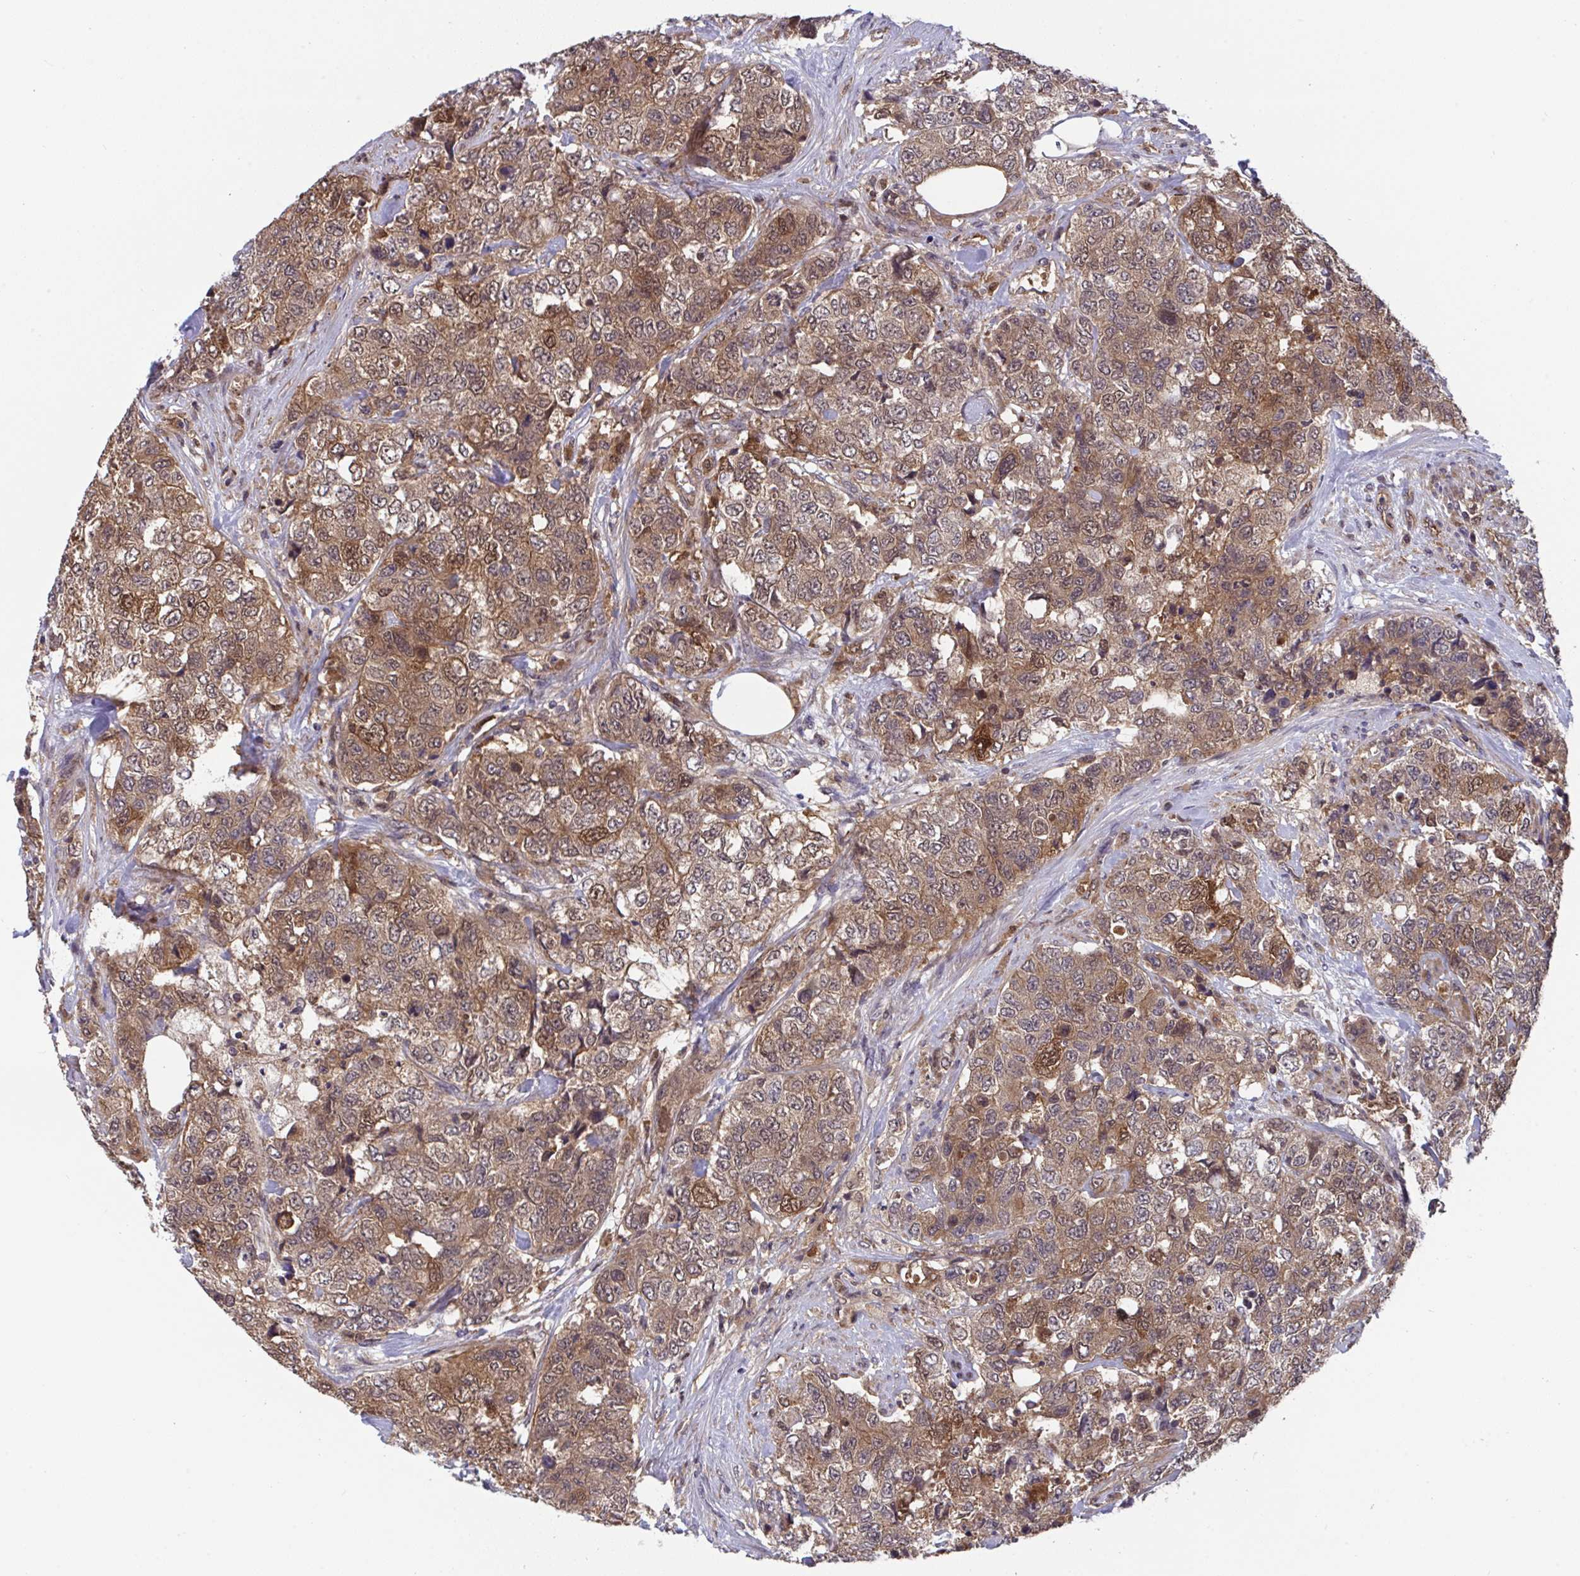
{"staining": {"intensity": "moderate", "quantity": ">75%", "location": "cytoplasmic/membranous,nuclear"}, "tissue": "urothelial cancer", "cell_type": "Tumor cells", "image_type": "cancer", "snomed": [{"axis": "morphology", "description": "Urothelial carcinoma, High grade"}, {"axis": "topography", "description": "Urinary bladder"}], "caption": "Immunohistochemistry image of neoplastic tissue: urothelial cancer stained using immunohistochemistry (IHC) shows medium levels of moderate protein expression localized specifically in the cytoplasmic/membranous and nuclear of tumor cells, appearing as a cytoplasmic/membranous and nuclear brown color.", "gene": "TIGAR", "patient": {"sex": "female", "age": 78}}